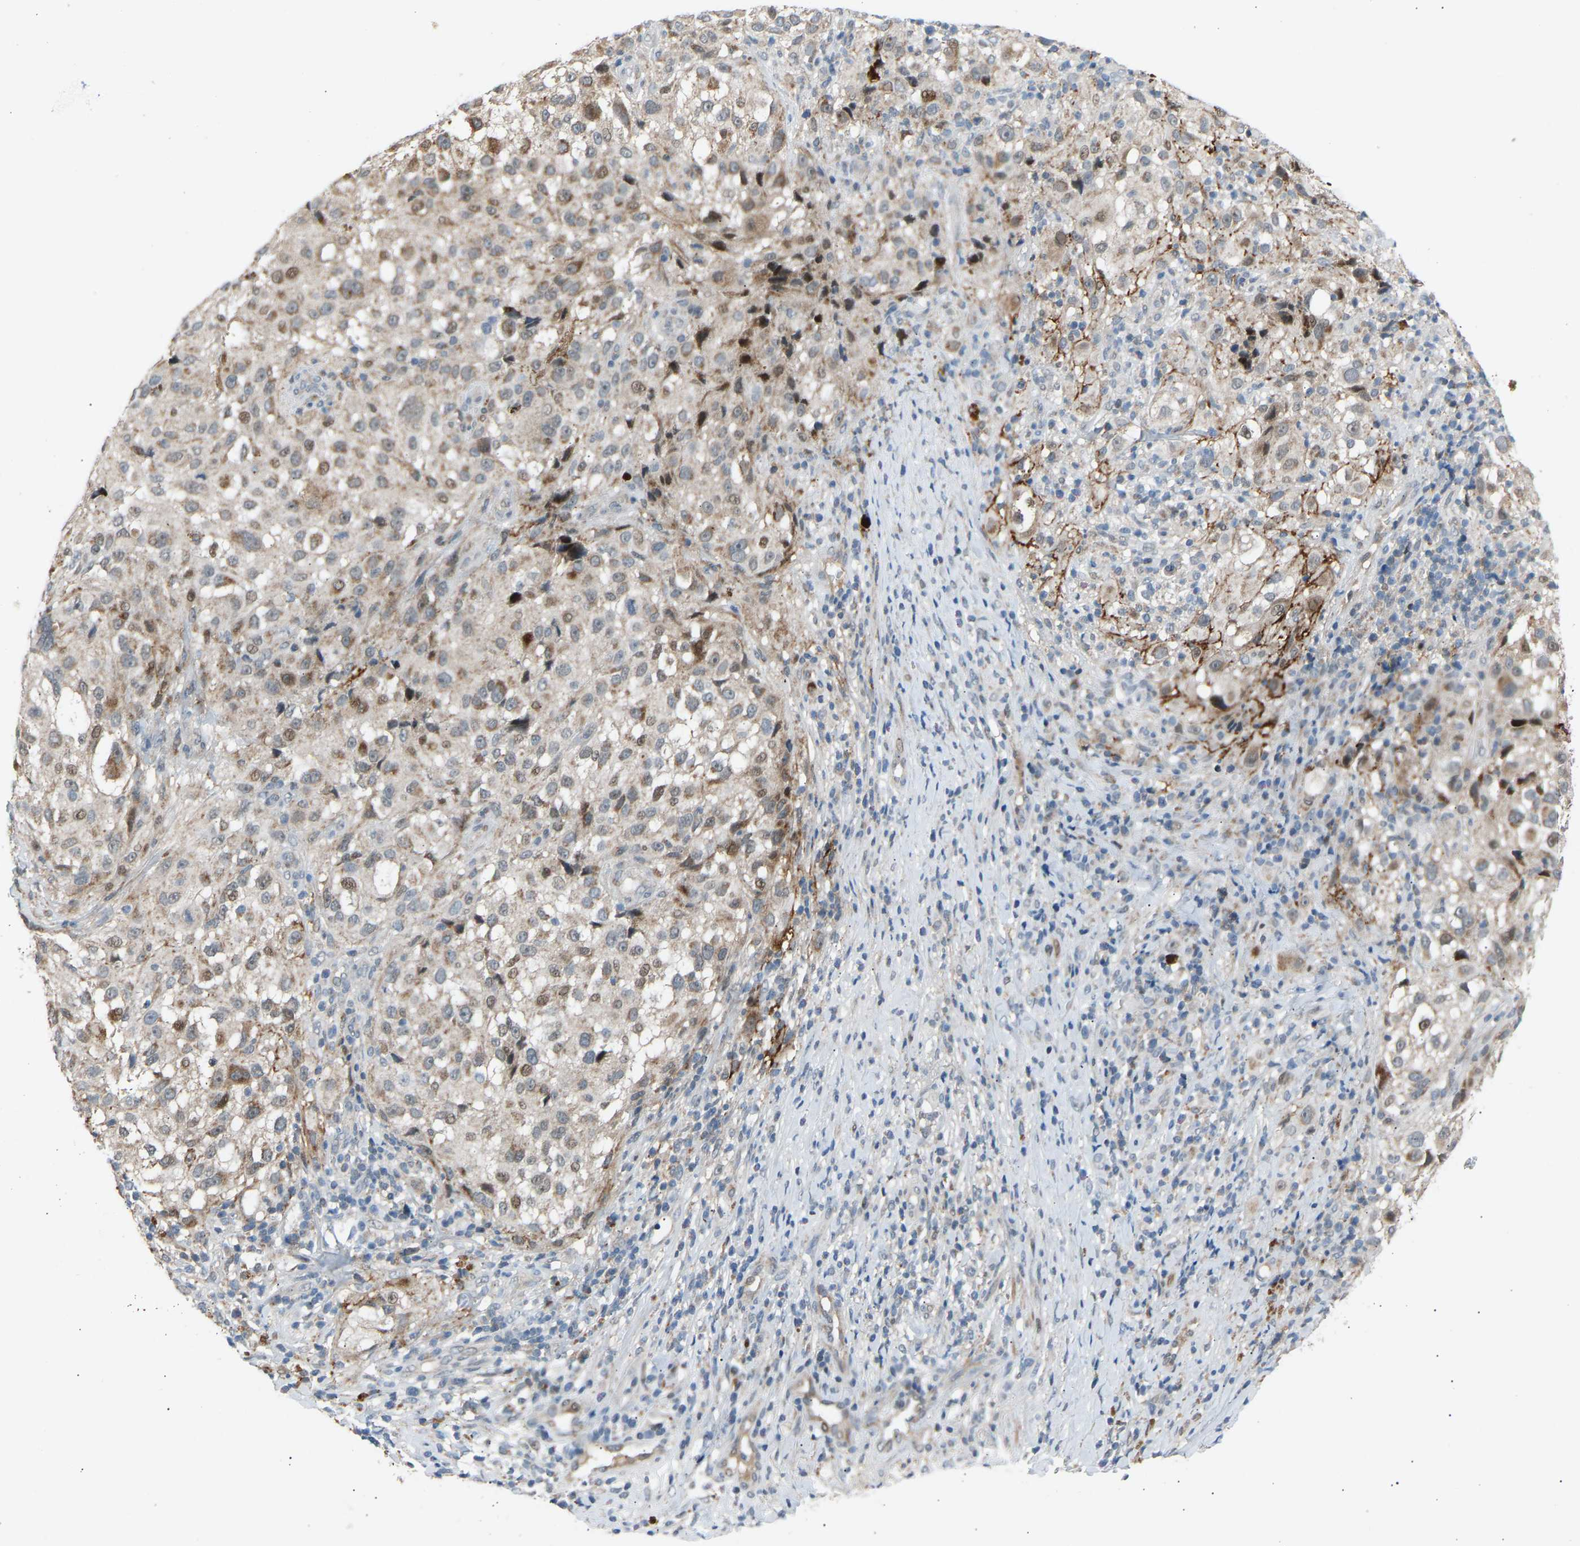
{"staining": {"intensity": "moderate", "quantity": "<25%", "location": "cytoplasmic/membranous,nuclear"}, "tissue": "melanoma", "cell_type": "Tumor cells", "image_type": "cancer", "snomed": [{"axis": "morphology", "description": "Necrosis, NOS"}, {"axis": "morphology", "description": "Malignant melanoma, NOS"}, {"axis": "topography", "description": "Skin"}], "caption": "Melanoma tissue demonstrates moderate cytoplasmic/membranous and nuclear positivity in about <25% of tumor cells The staining was performed using DAB (3,3'-diaminobenzidine) to visualize the protein expression in brown, while the nuclei were stained in blue with hematoxylin (Magnification: 20x).", "gene": "VPS41", "patient": {"sex": "female", "age": 87}}